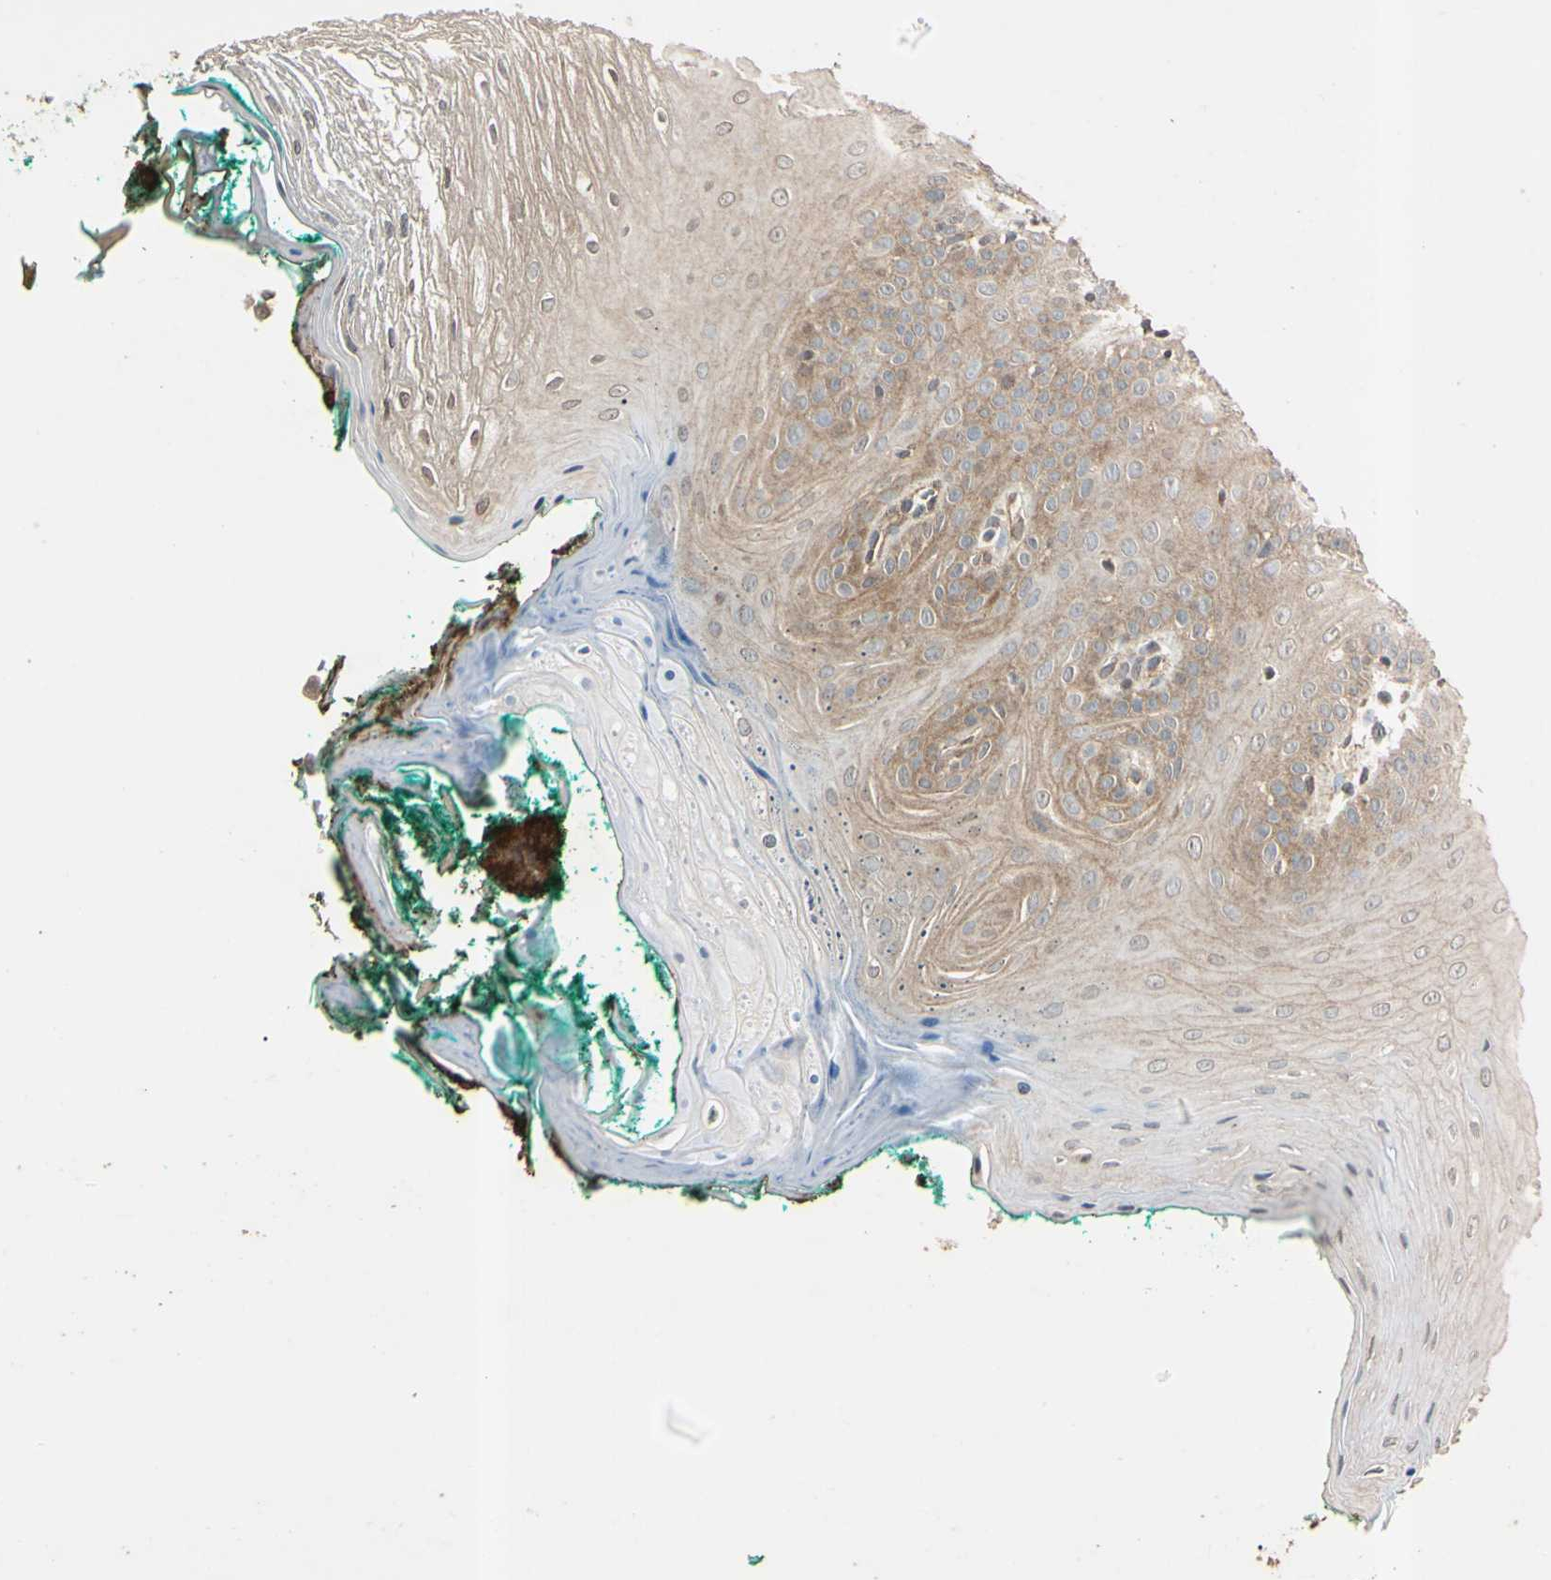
{"staining": {"intensity": "weak", "quantity": "25%-75%", "location": "cytoplasmic/membranous"}, "tissue": "oral mucosa", "cell_type": "Squamous epithelial cells", "image_type": "normal", "snomed": [{"axis": "morphology", "description": "Normal tissue, NOS"}, {"axis": "topography", "description": "Skeletal muscle"}, {"axis": "topography", "description": "Oral tissue"}], "caption": "A brown stain shows weak cytoplasmic/membranous positivity of a protein in squamous epithelial cells of unremarkable human oral mucosa. Using DAB (brown) and hematoxylin (blue) stains, captured at high magnification using brightfield microscopy.", "gene": "EPN1", "patient": {"sex": "male", "age": 58}}